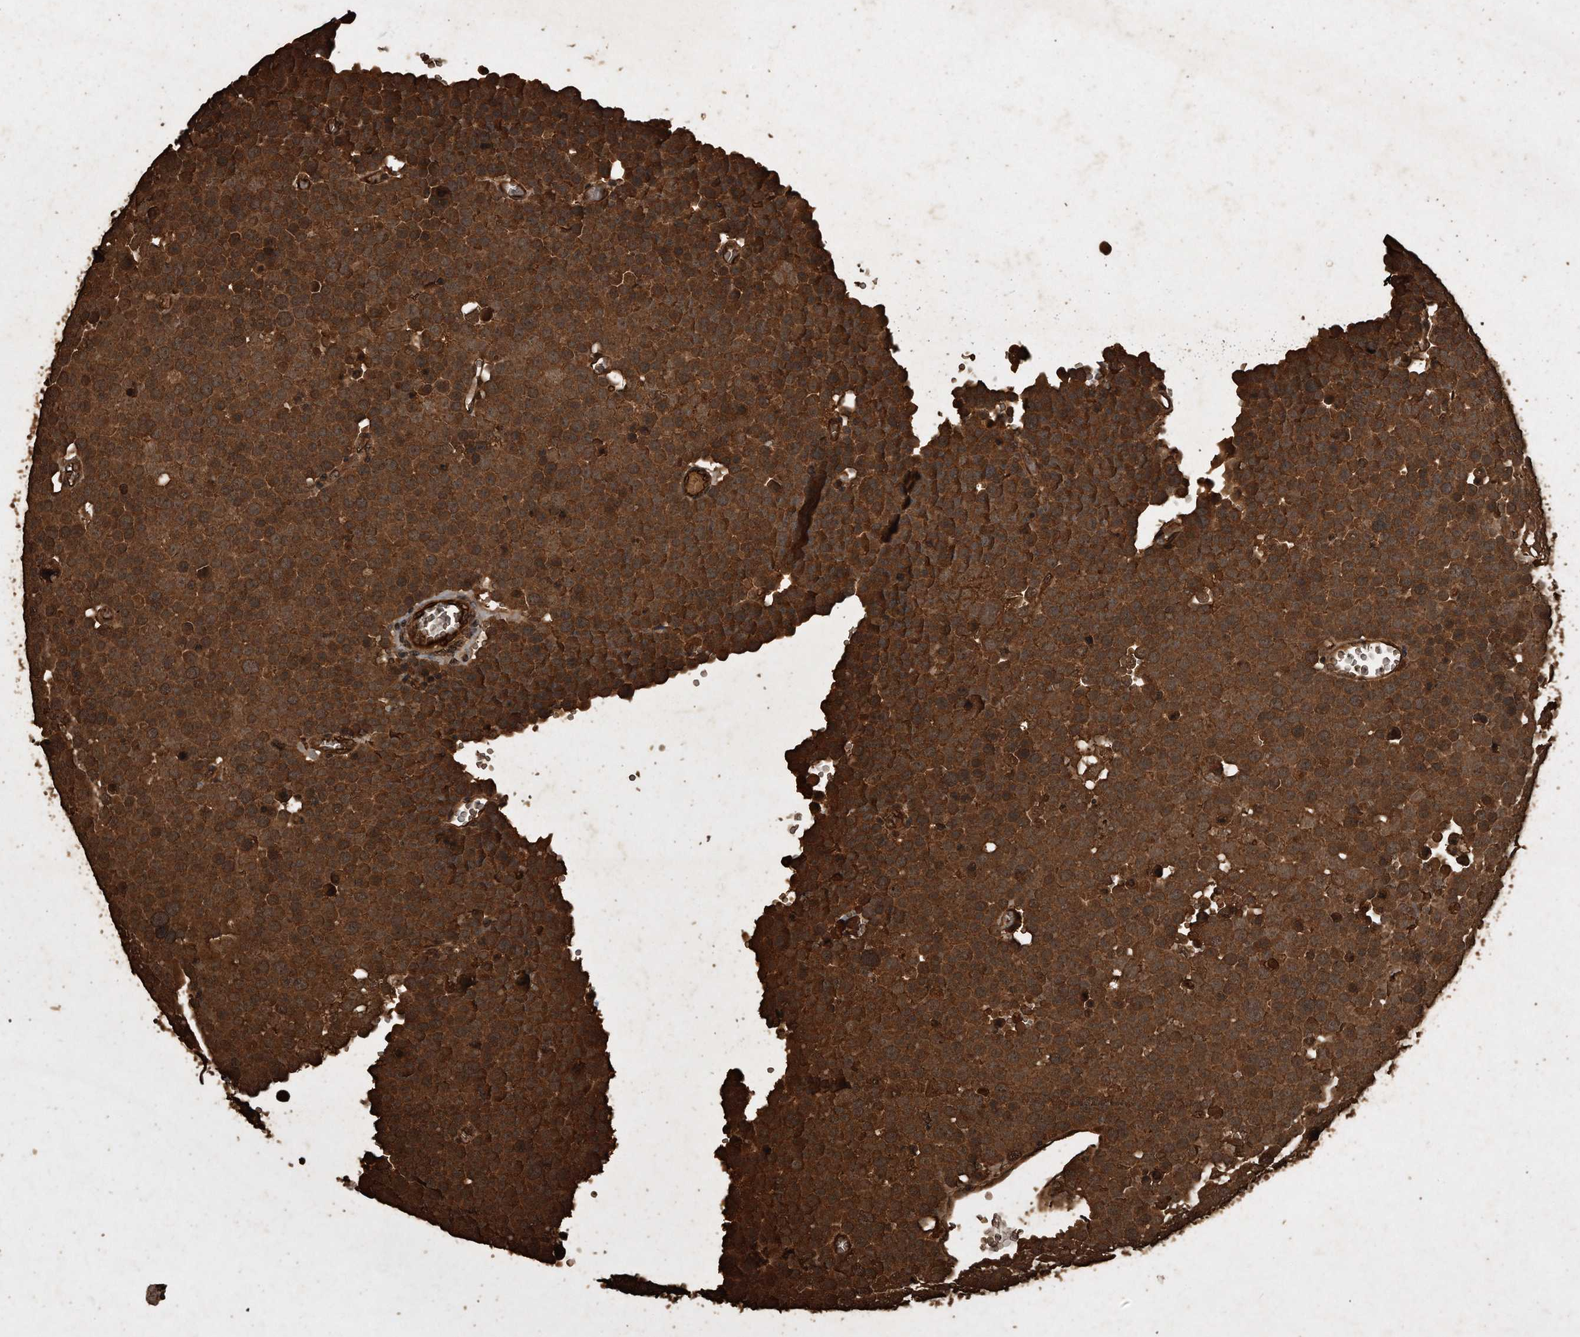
{"staining": {"intensity": "strong", "quantity": ">75%", "location": "cytoplasmic/membranous"}, "tissue": "testis cancer", "cell_type": "Tumor cells", "image_type": "cancer", "snomed": [{"axis": "morphology", "description": "Seminoma, NOS"}, {"axis": "topography", "description": "Testis"}], "caption": "Brown immunohistochemical staining in testis cancer demonstrates strong cytoplasmic/membranous expression in approximately >75% of tumor cells.", "gene": "CFLAR", "patient": {"sex": "male", "age": 71}}